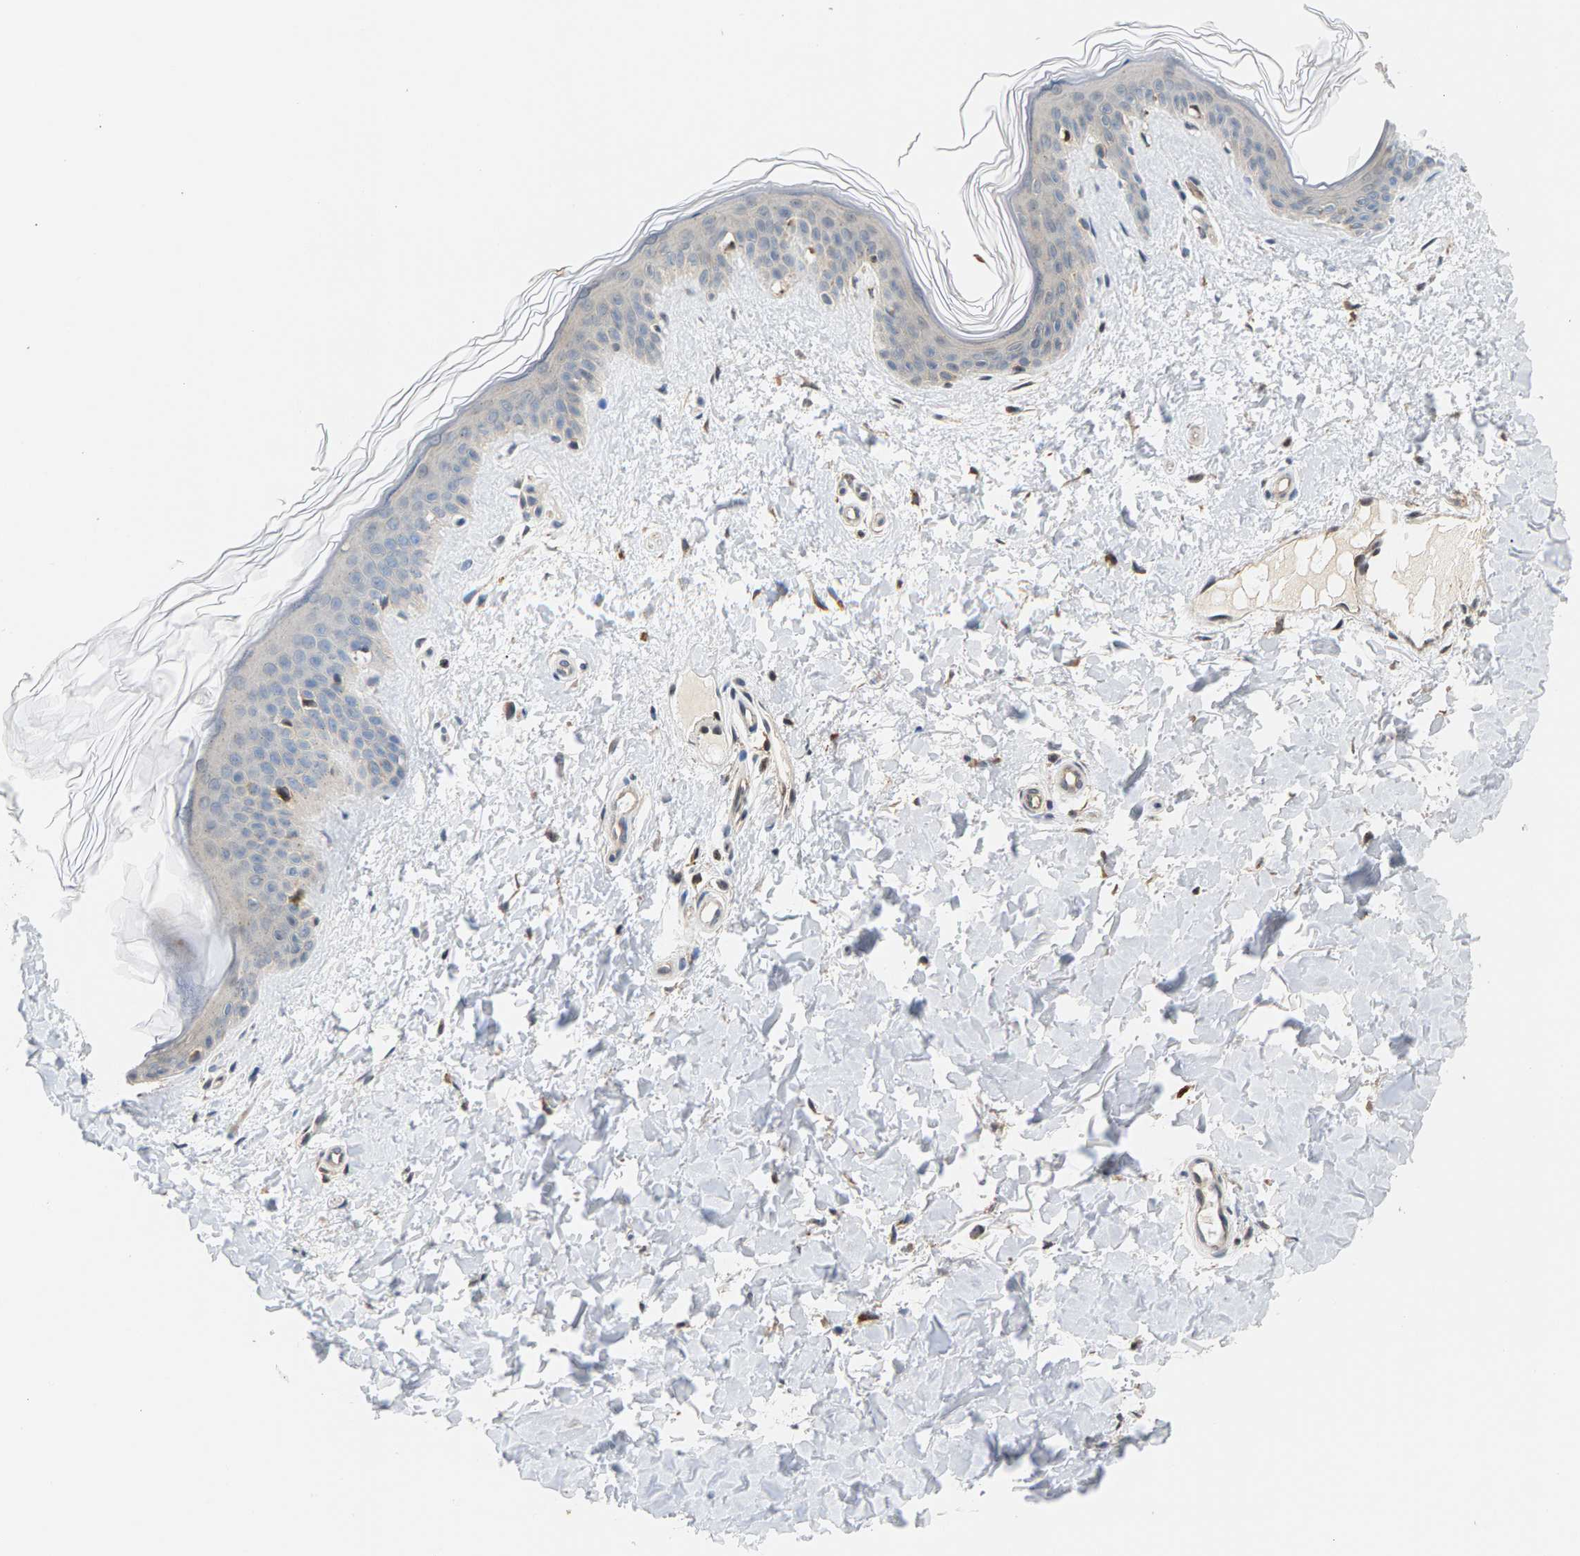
{"staining": {"intensity": "weak", "quantity": ">75%", "location": "cytoplasmic/membranous"}, "tissue": "skin", "cell_type": "Fibroblasts", "image_type": "normal", "snomed": [{"axis": "morphology", "description": "Normal tissue, NOS"}, {"axis": "topography", "description": "Skin"}], "caption": "Unremarkable skin shows weak cytoplasmic/membranous staining in approximately >75% of fibroblasts, visualized by immunohistochemistry. The staining is performed using DAB (3,3'-diaminobenzidine) brown chromogen to label protein expression. The nuclei are counter-stained blue using hematoxylin.", "gene": "MAP2K5", "patient": {"sex": "female", "age": 41}}